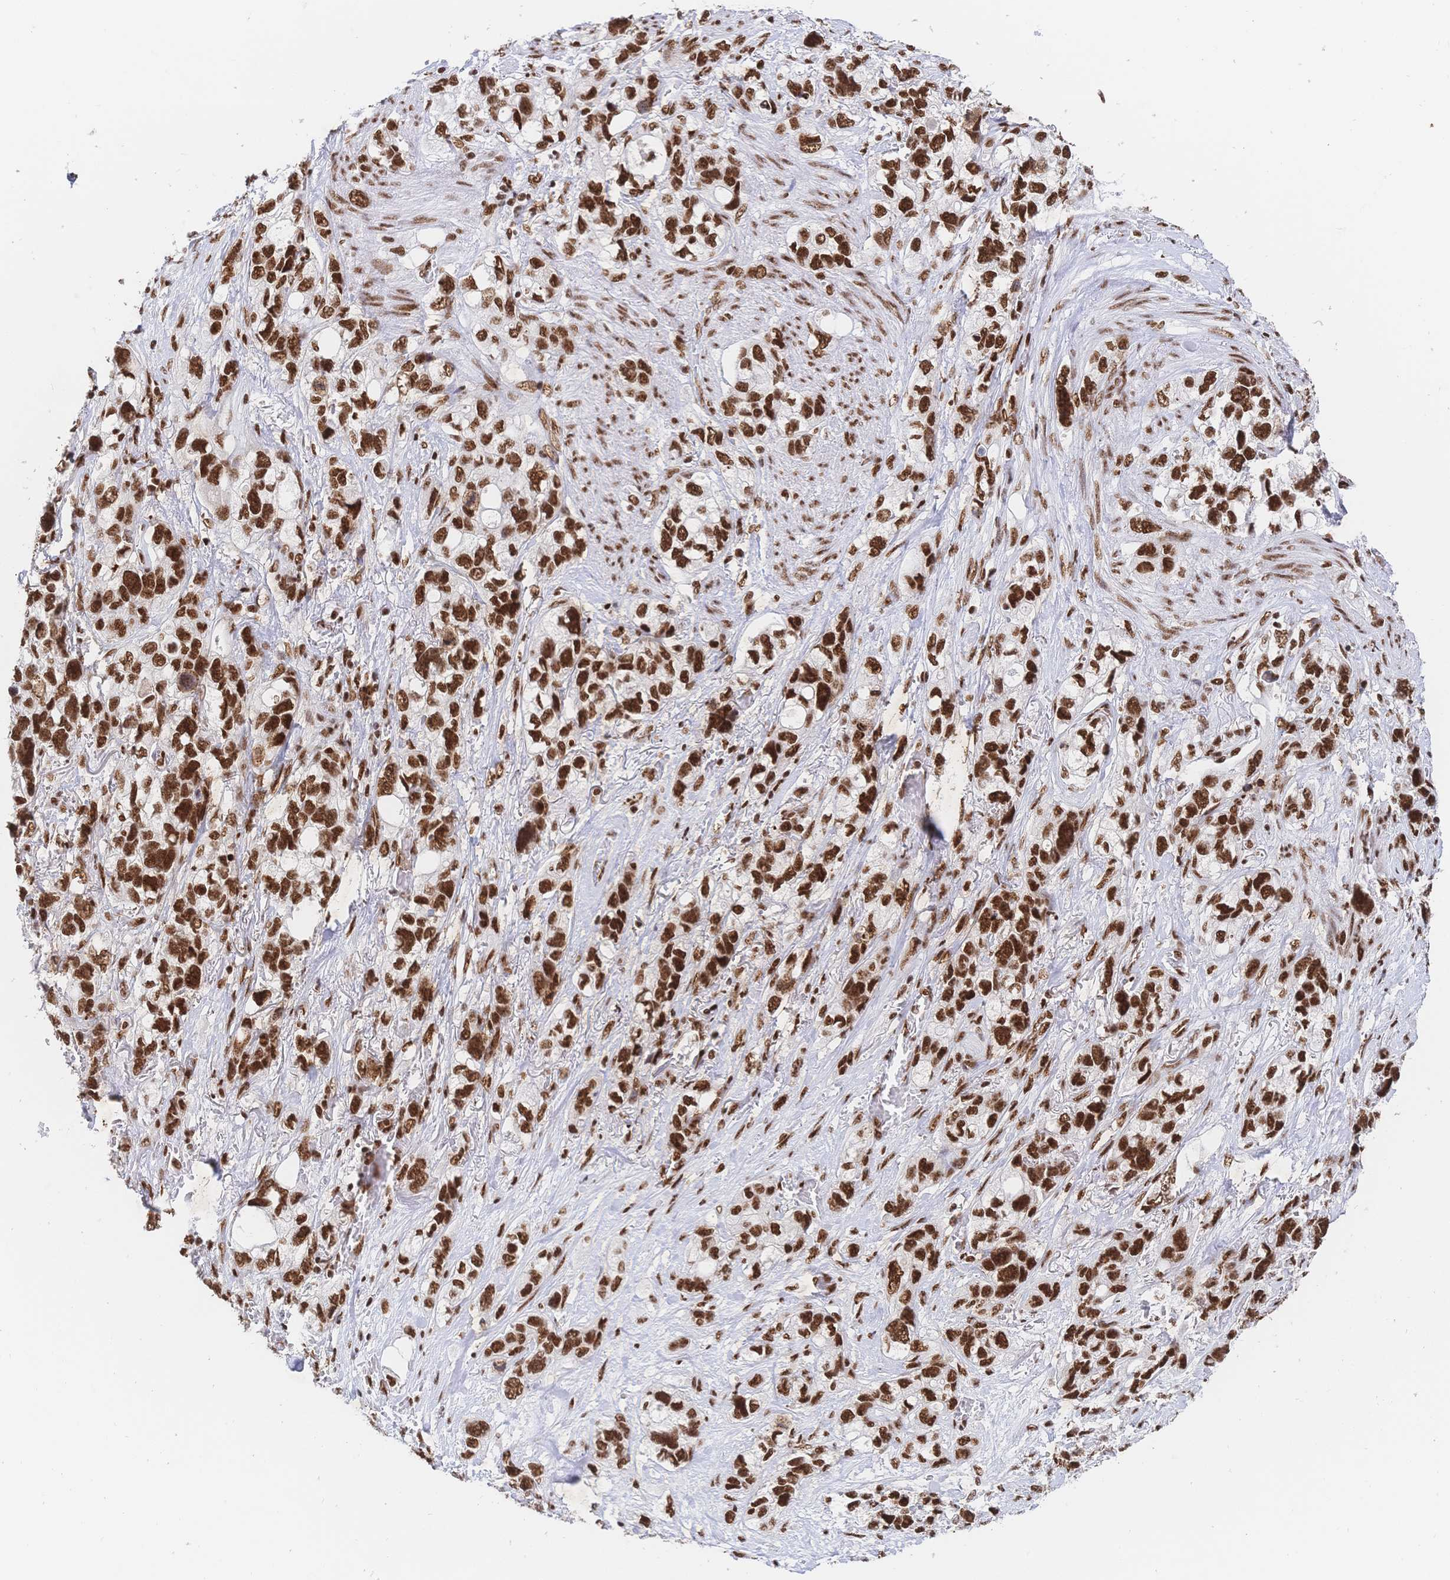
{"staining": {"intensity": "strong", "quantity": ">75%", "location": "nuclear"}, "tissue": "stomach cancer", "cell_type": "Tumor cells", "image_type": "cancer", "snomed": [{"axis": "morphology", "description": "Adenocarcinoma, NOS"}, {"axis": "topography", "description": "Stomach, upper"}], "caption": "The immunohistochemical stain shows strong nuclear expression in tumor cells of stomach cancer tissue. (IHC, brightfield microscopy, high magnification).", "gene": "SRSF1", "patient": {"sex": "female", "age": 81}}